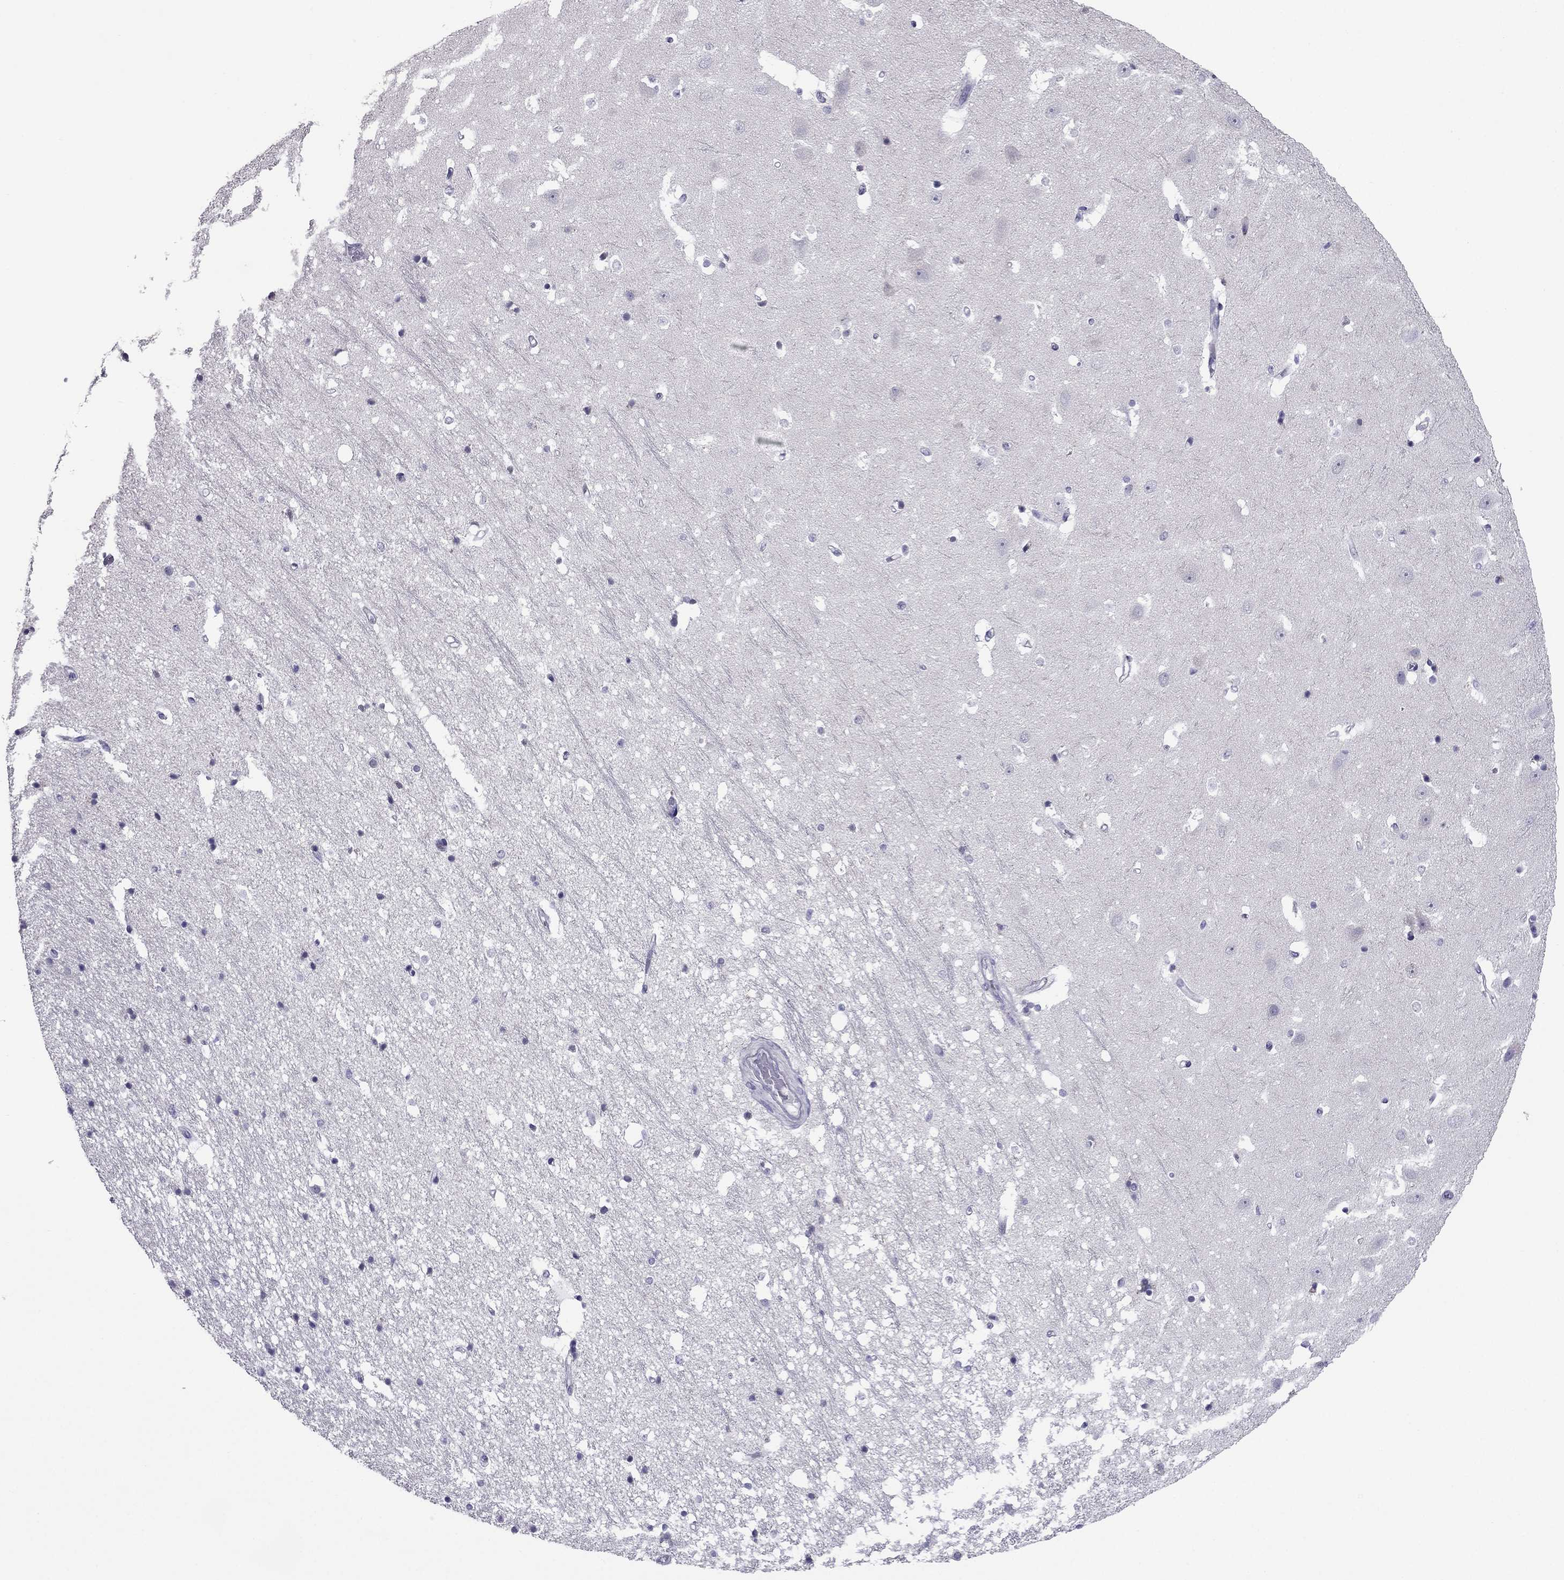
{"staining": {"intensity": "negative", "quantity": "none", "location": "none"}, "tissue": "hippocampus", "cell_type": "Glial cells", "image_type": "normal", "snomed": [{"axis": "morphology", "description": "Normal tissue, NOS"}, {"axis": "topography", "description": "Hippocampus"}], "caption": "The image exhibits no significant positivity in glial cells of hippocampus. The staining is performed using DAB (3,3'-diaminobenzidine) brown chromogen with nuclei counter-stained in using hematoxylin.", "gene": "MYBPH", "patient": {"sex": "male", "age": 44}}